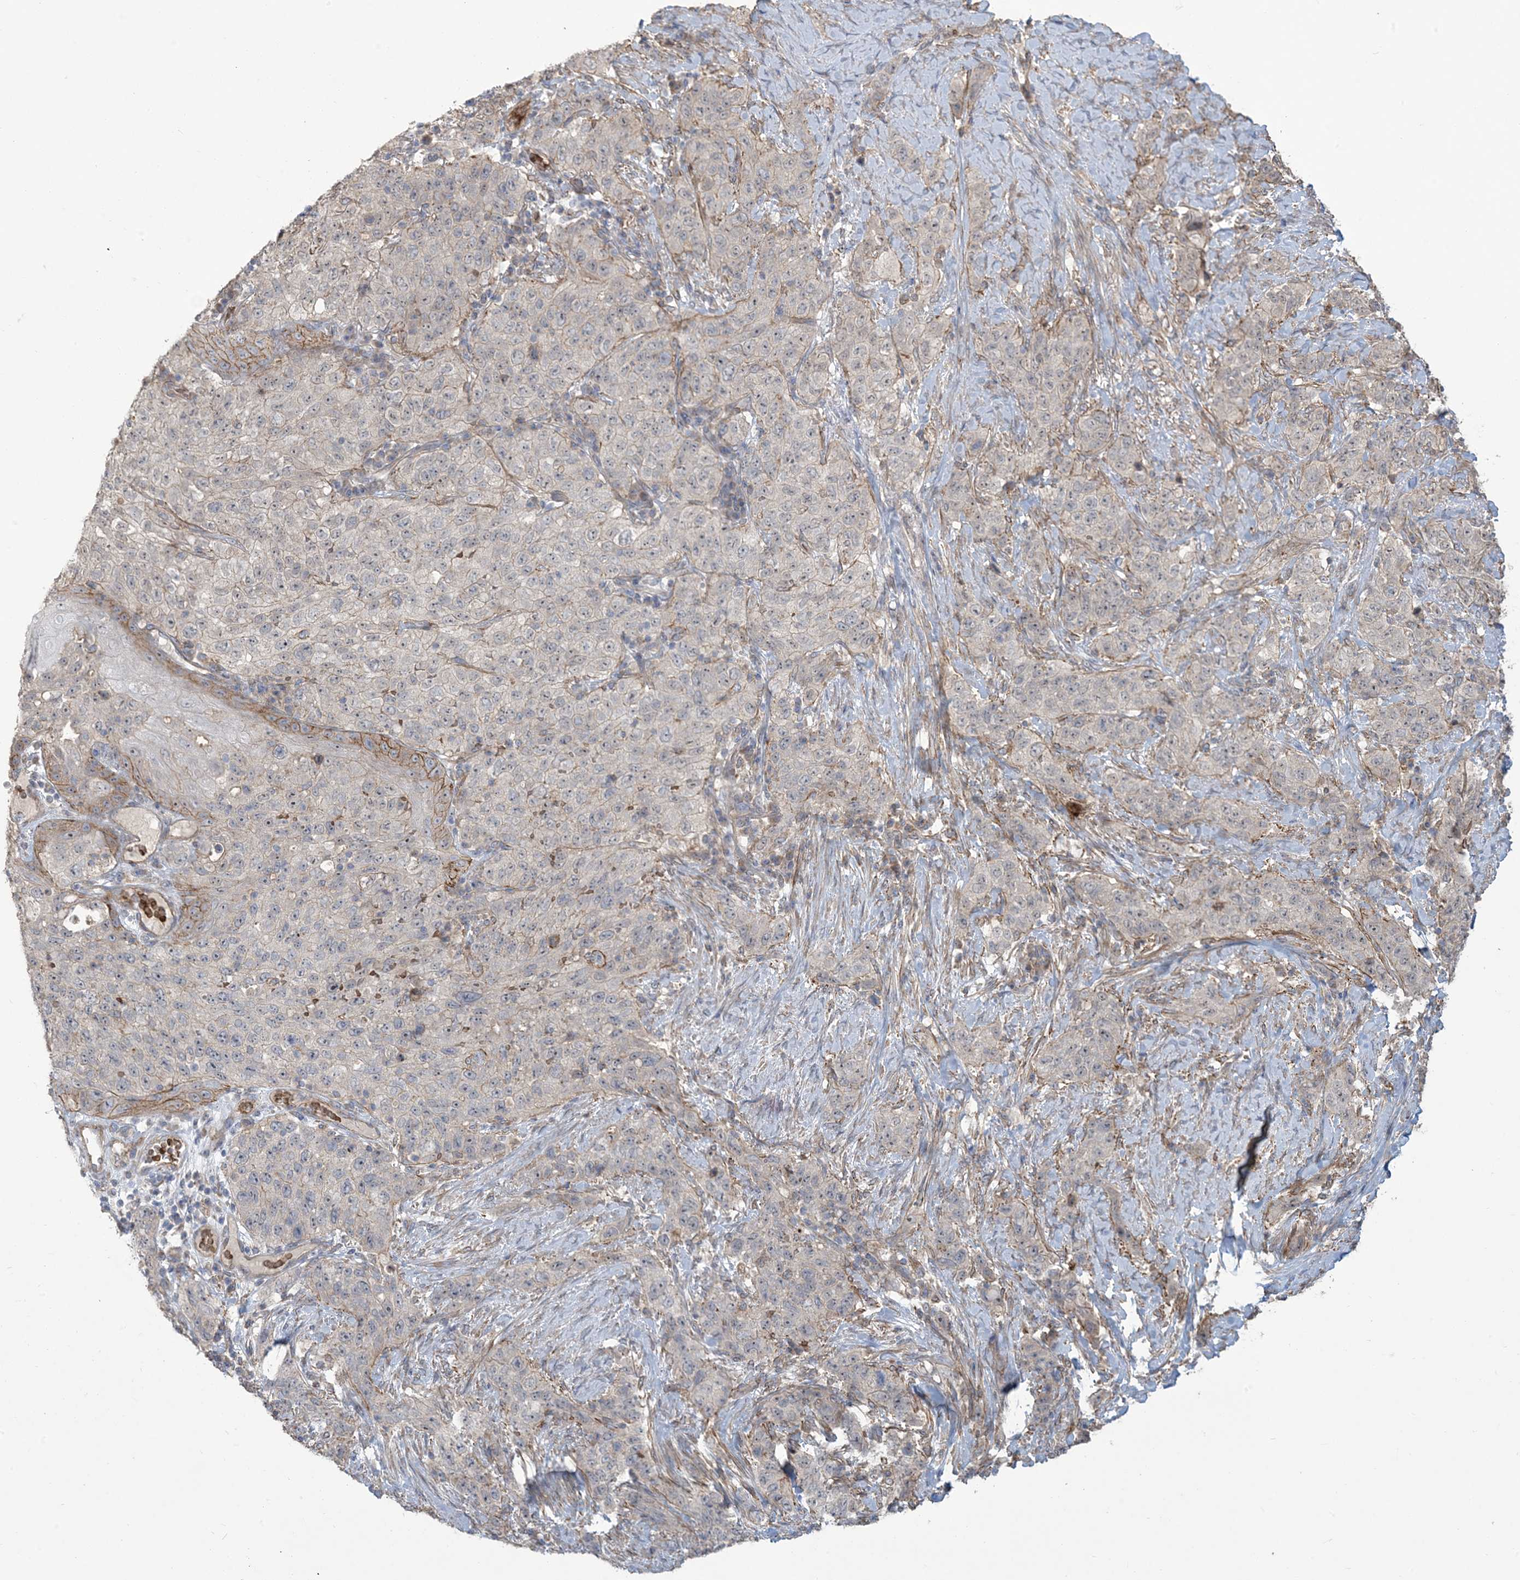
{"staining": {"intensity": "weak", "quantity": "<25%", "location": "cytoplasmic/membranous"}, "tissue": "stomach cancer", "cell_type": "Tumor cells", "image_type": "cancer", "snomed": [{"axis": "morphology", "description": "Adenocarcinoma, NOS"}, {"axis": "topography", "description": "Stomach"}], "caption": "Immunohistochemistry histopathology image of human stomach cancer (adenocarcinoma) stained for a protein (brown), which reveals no staining in tumor cells.", "gene": "KLHL18", "patient": {"sex": "male", "age": 48}}